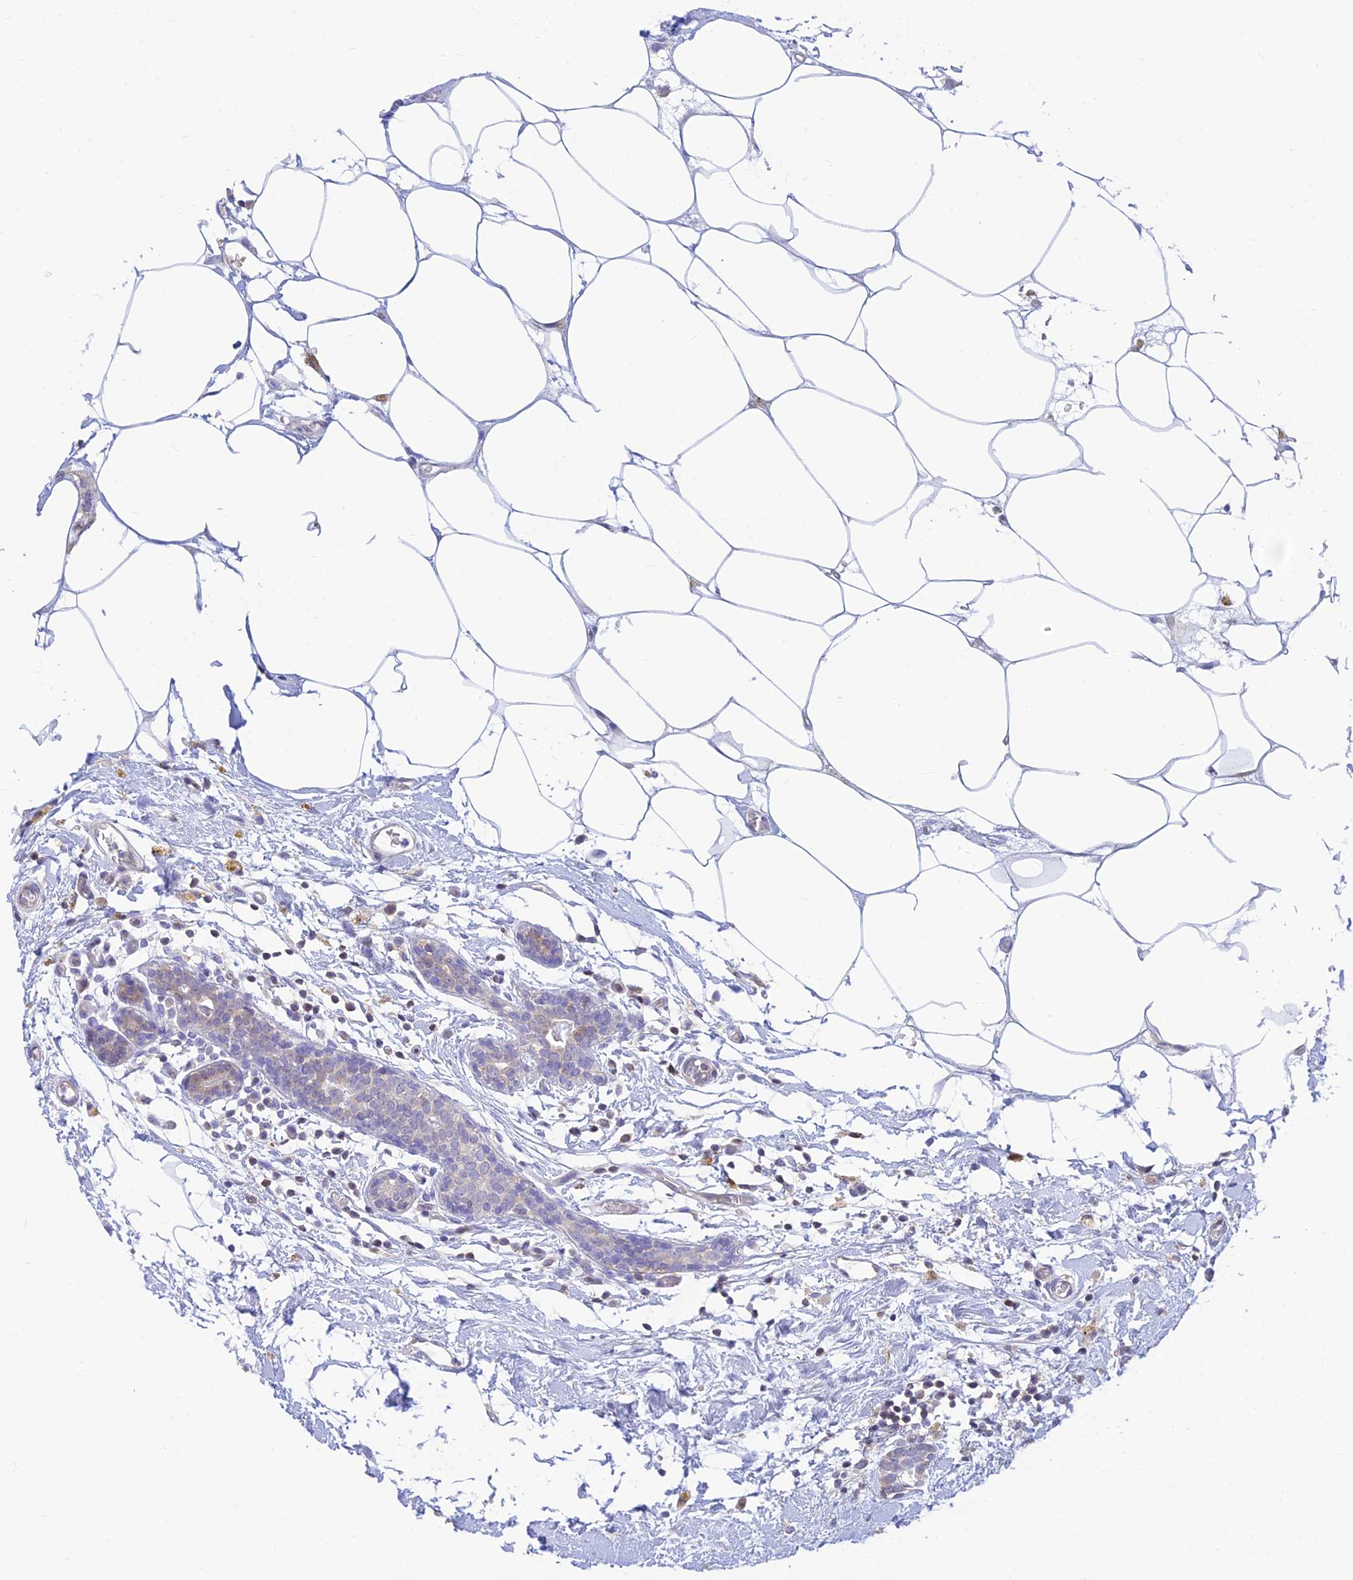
{"staining": {"intensity": "weak", "quantity": "<25%", "location": "cytoplasmic/membranous"}, "tissue": "breast cancer", "cell_type": "Tumor cells", "image_type": "cancer", "snomed": [{"axis": "morphology", "description": "Lobular carcinoma"}, {"axis": "topography", "description": "Breast"}], "caption": "This is a image of immunohistochemistry (IHC) staining of lobular carcinoma (breast), which shows no positivity in tumor cells.", "gene": "LYSMD2", "patient": {"sex": "female", "age": 58}}